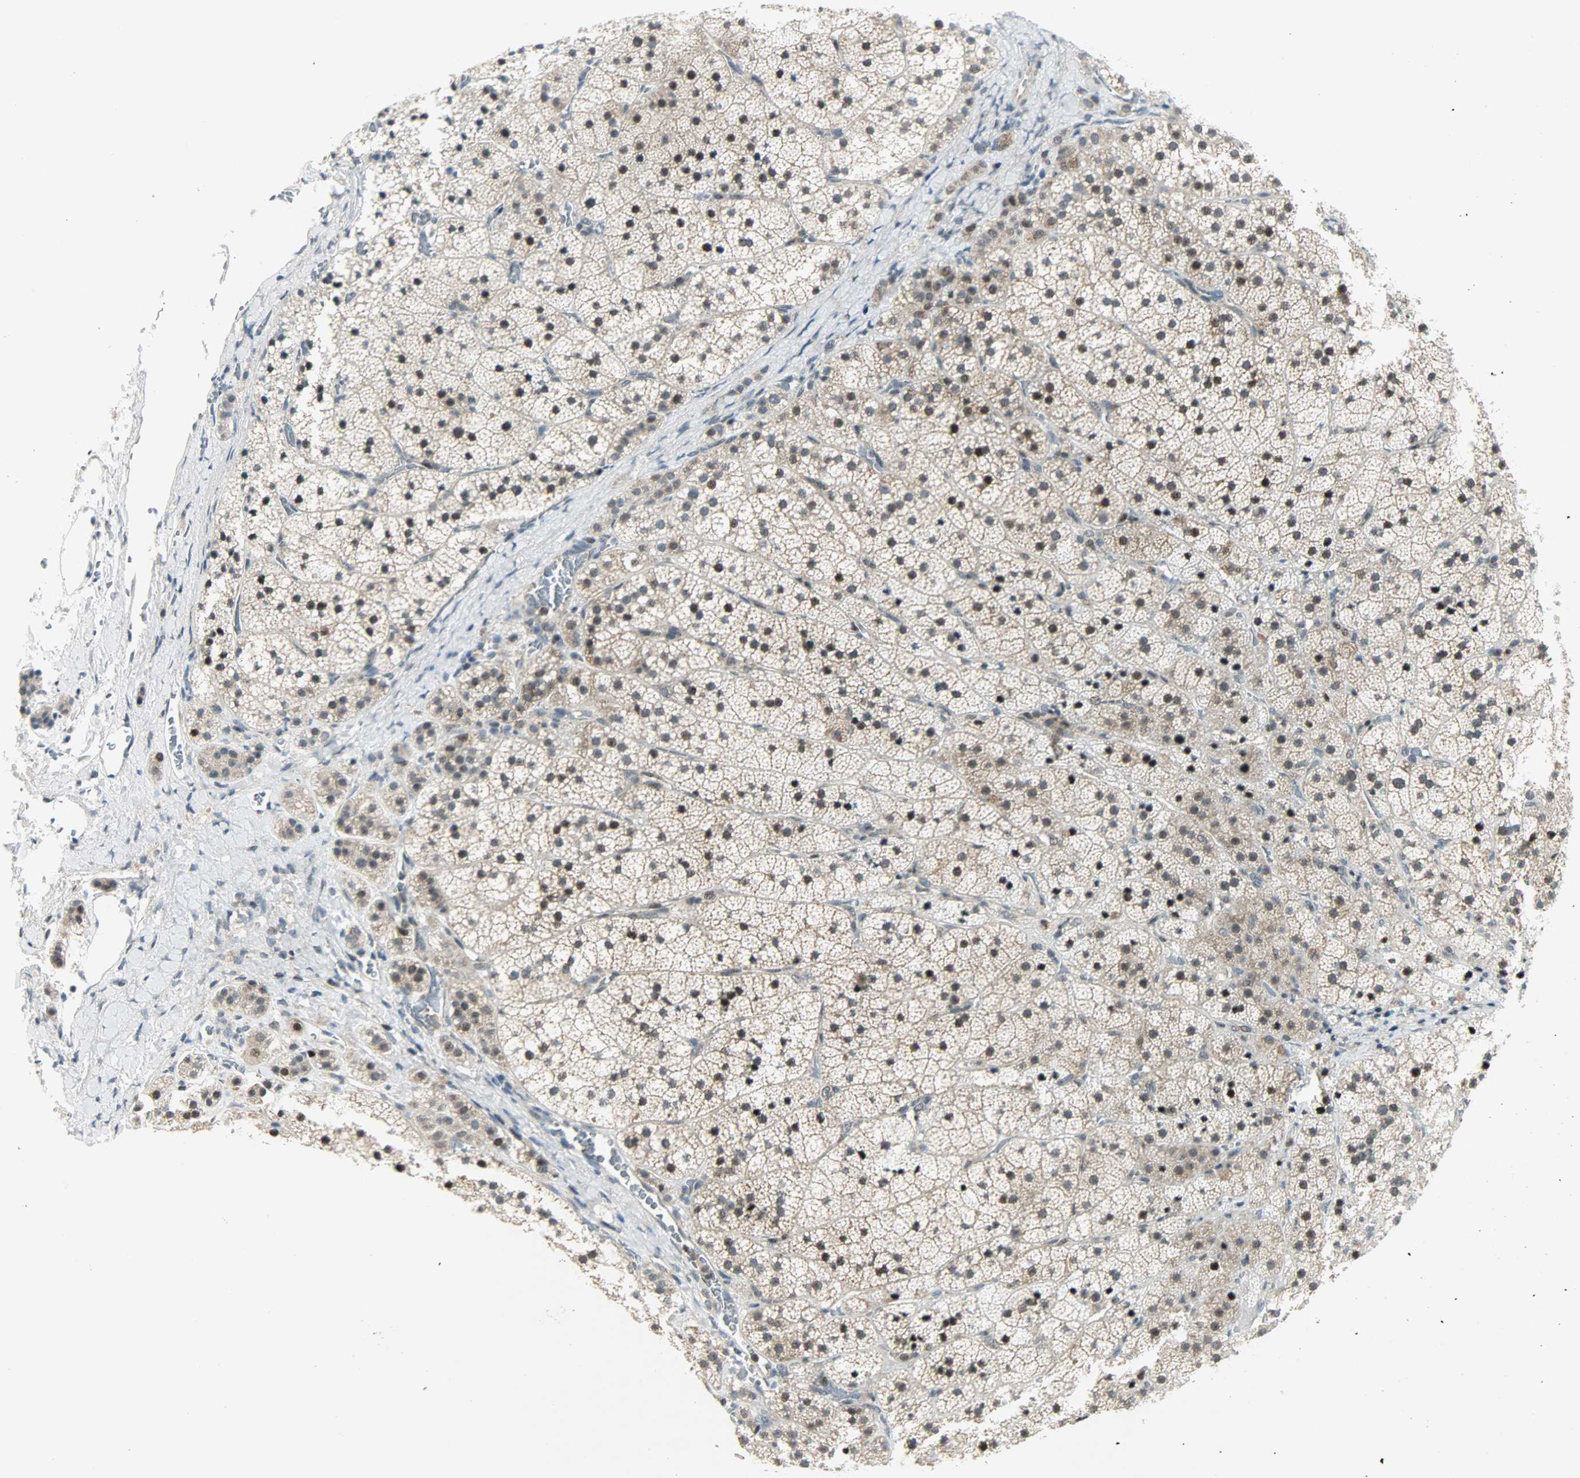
{"staining": {"intensity": "weak", "quantity": "25%-75%", "location": "cytoplasmic/membranous,nuclear"}, "tissue": "adrenal gland", "cell_type": "Glandular cells", "image_type": "normal", "snomed": [{"axis": "morphology", "description": "Normal tissue, NOS"}, {"axis": "topography", "description": "Adrenal gland"}], "caption": "Protein expression analysis of normal adrenal gland shows weak cytoplasmic/membranous,nuclear staining in about 25%-75% of glandular cells.", "gene": "IL15", "patient": {"sex": "female", "age": 44}}